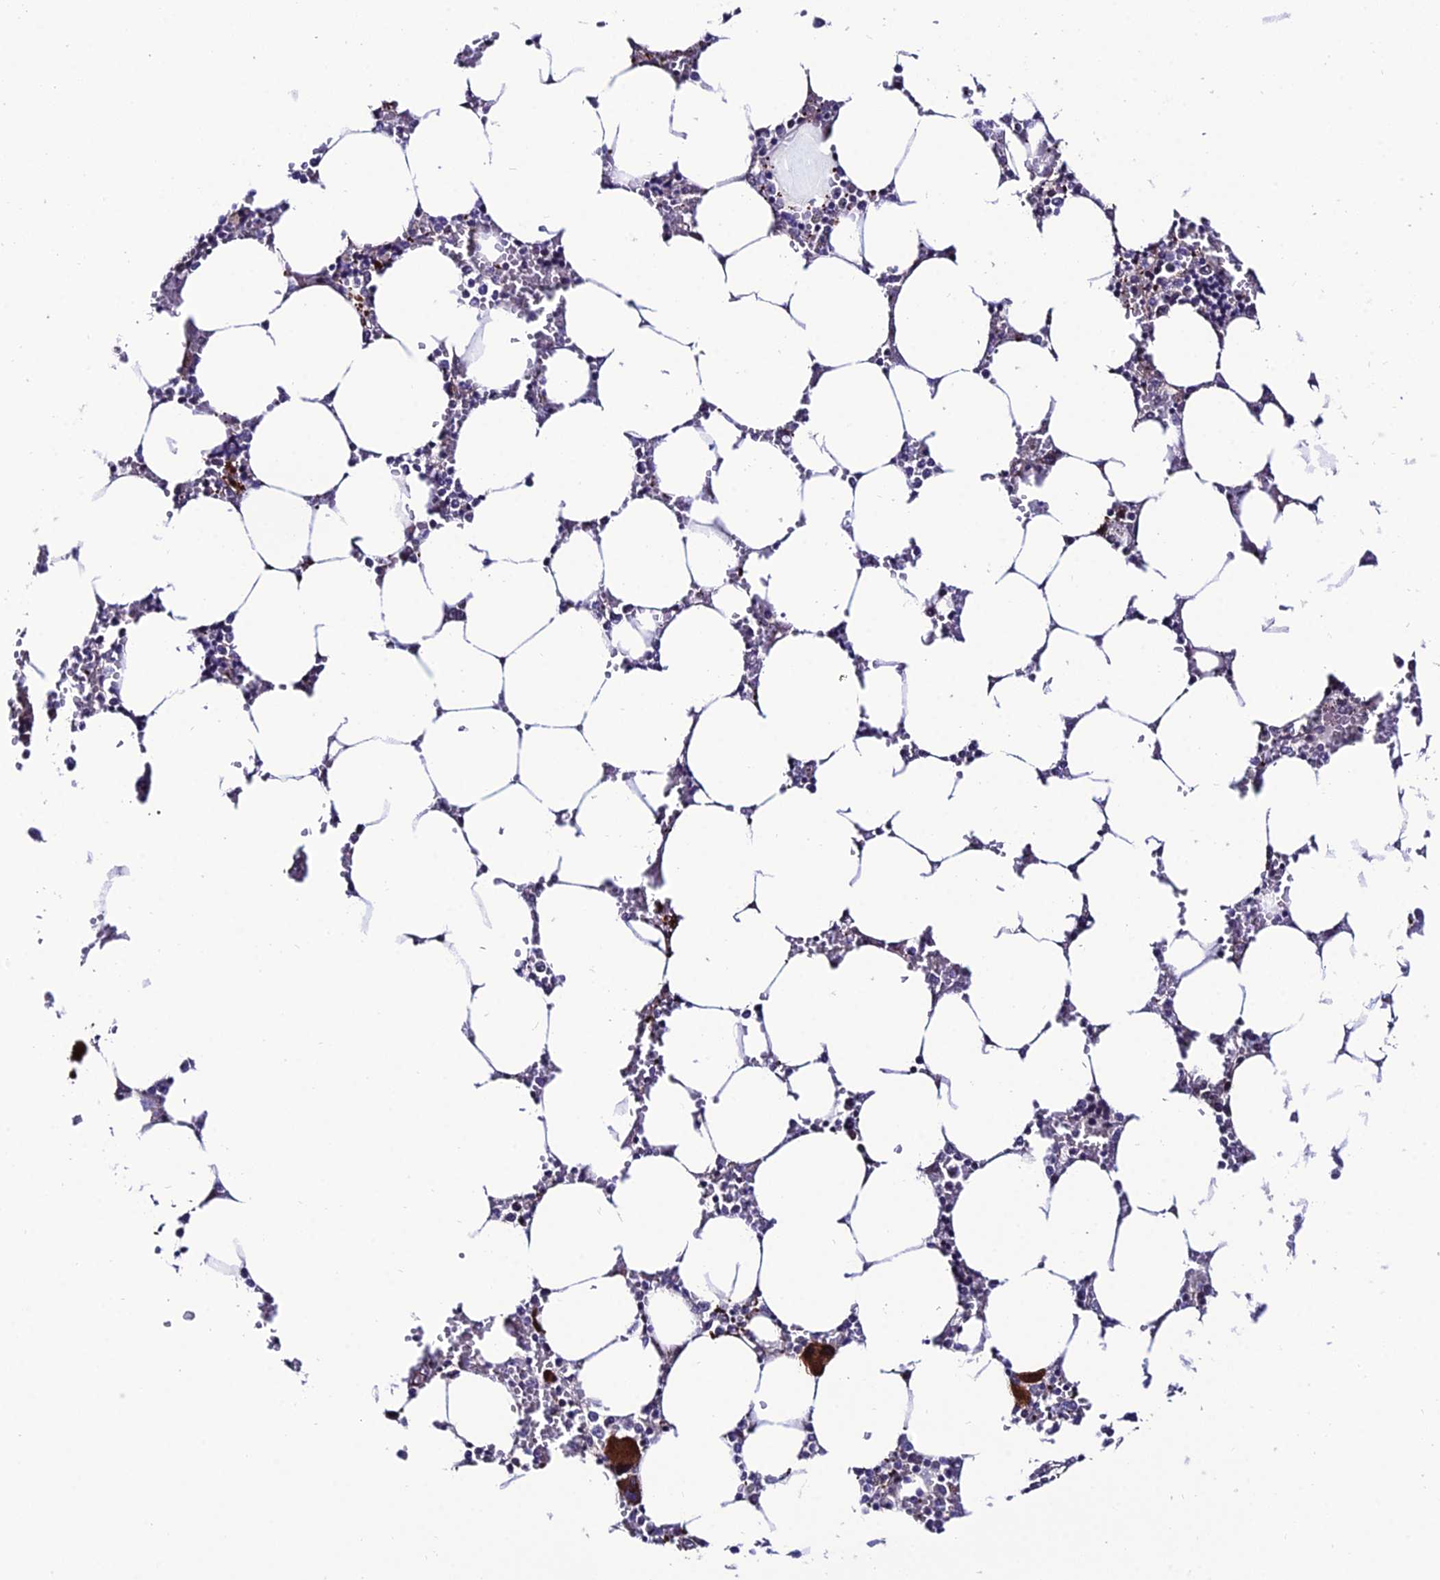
{"staining": {"intensity": "strong", "quantity": "<25%", "location": "cytoplasmic/membranous,nuclear"}, "tissue": "bone marrow", "cell_type": "Hematopoietic cells", "image_type": "normal", "snomed": [{"axis": "morphology", "description": "Normal tissue, NOS"}, {"axis": "topography", "description": "Bone marrow"}], "caption": "A photomicrograph of bone marrow stained for a protein displays strong cytoplasmic/membranous,nuclear brown staining in hematopoietic cells. The staining was performed using DAB, with brown indicating positive protein expression. Nuclei are stained blue with hematoxylin.", "gene": "SYT15B", "patient": {"sex": "male", "age": 64}}